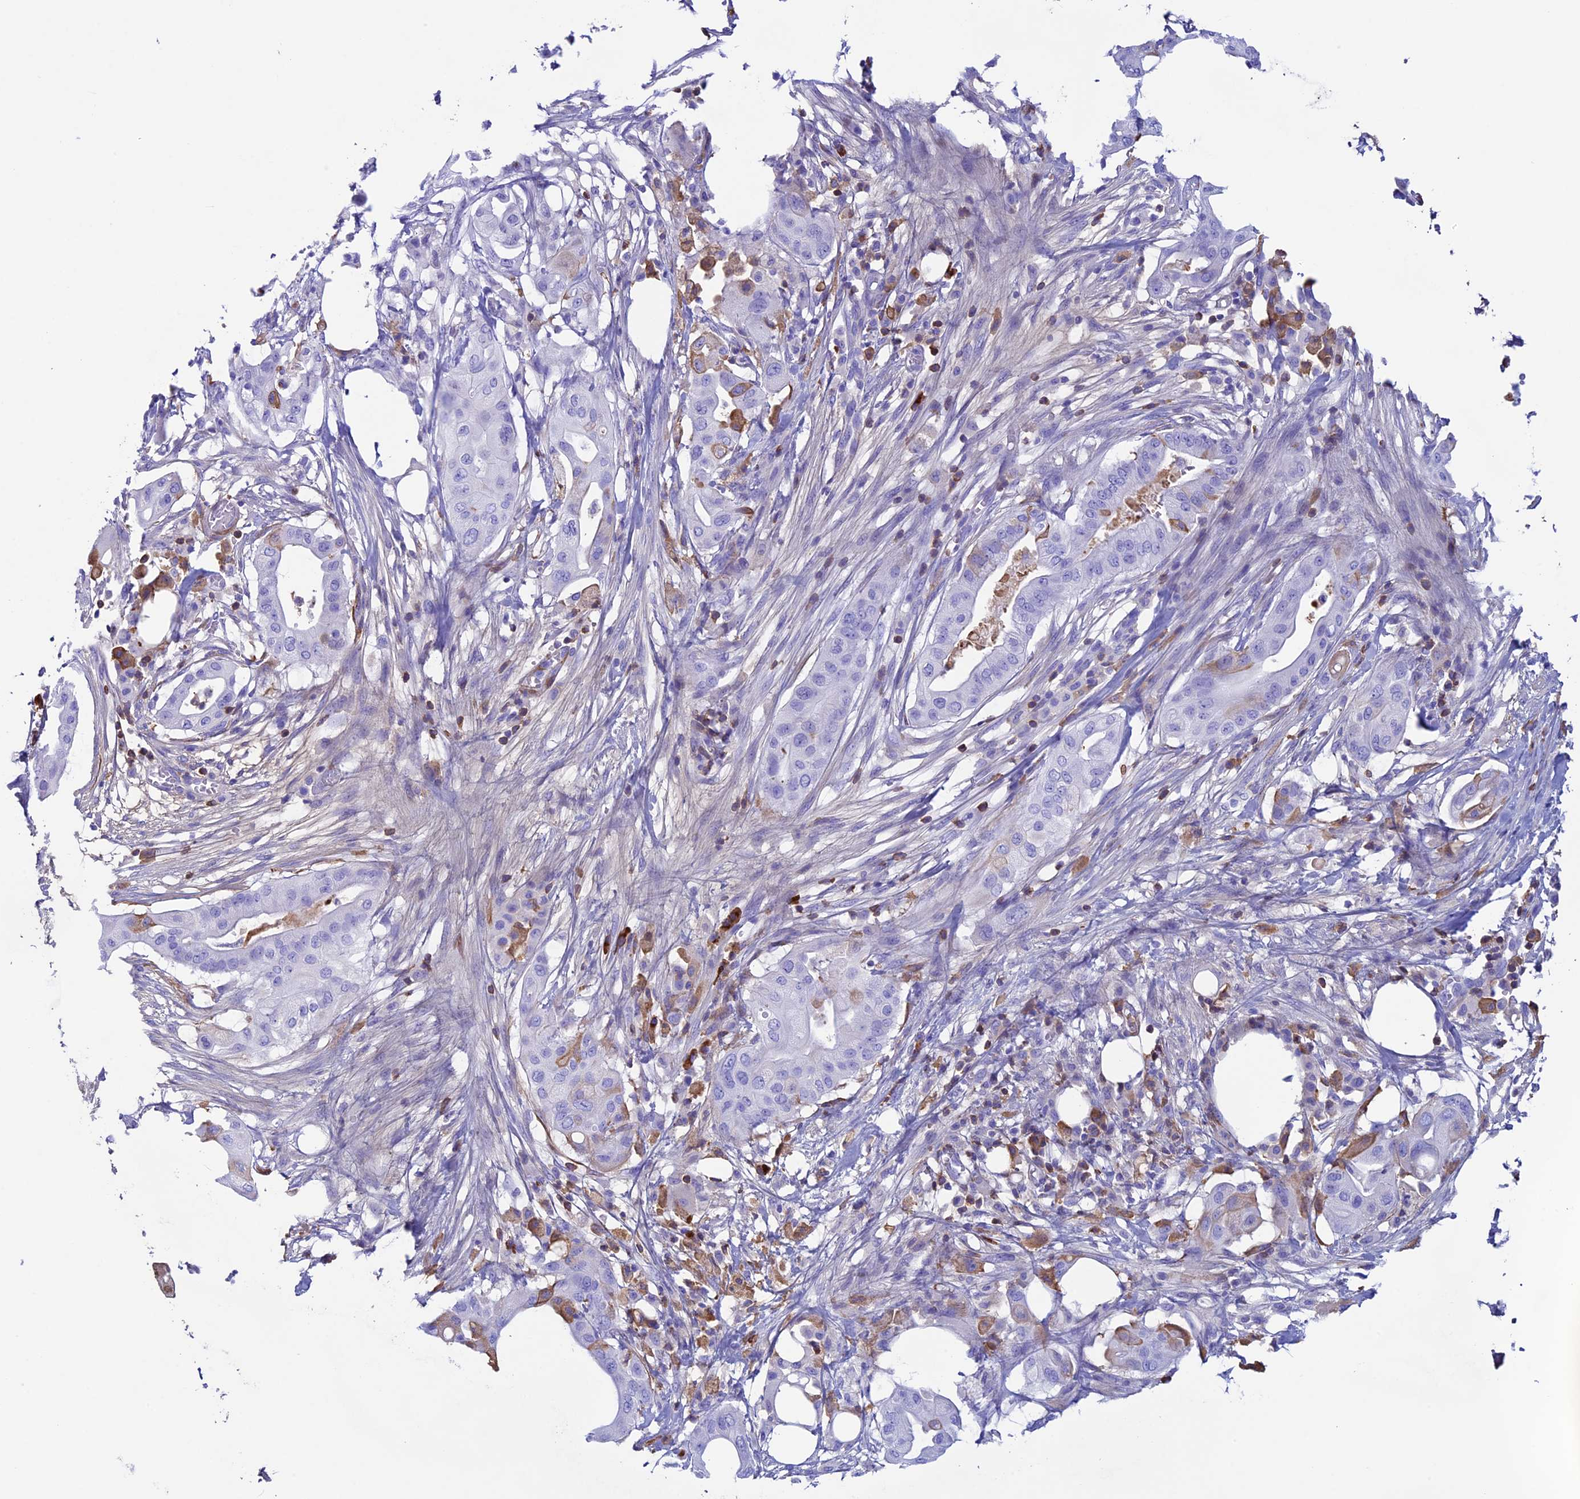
{"staining": {"intensity": "negative", "quantity": "none", "location": "none"}, "tissue": "pancreatic cancer", "cell_type": "Tumor cells", "image_type": "cancer", "snomed": [{"axis": "morphology", "description": "Adenocarcinoma, NOS"}, {"axis": "topography", "description": "Pancreas"}], "caption": "Immunohistochemical staining of pancreatic cancer (adenocarcinoma) displays no significant staining in tumor cells. (Stains: DAB immunohistochemistry with hematoxylin counter stain, Microscopy: brightfield microscopy at high magnification).", "gene": "IGSF6", "patient": {"sex": "male", "age": 68}}